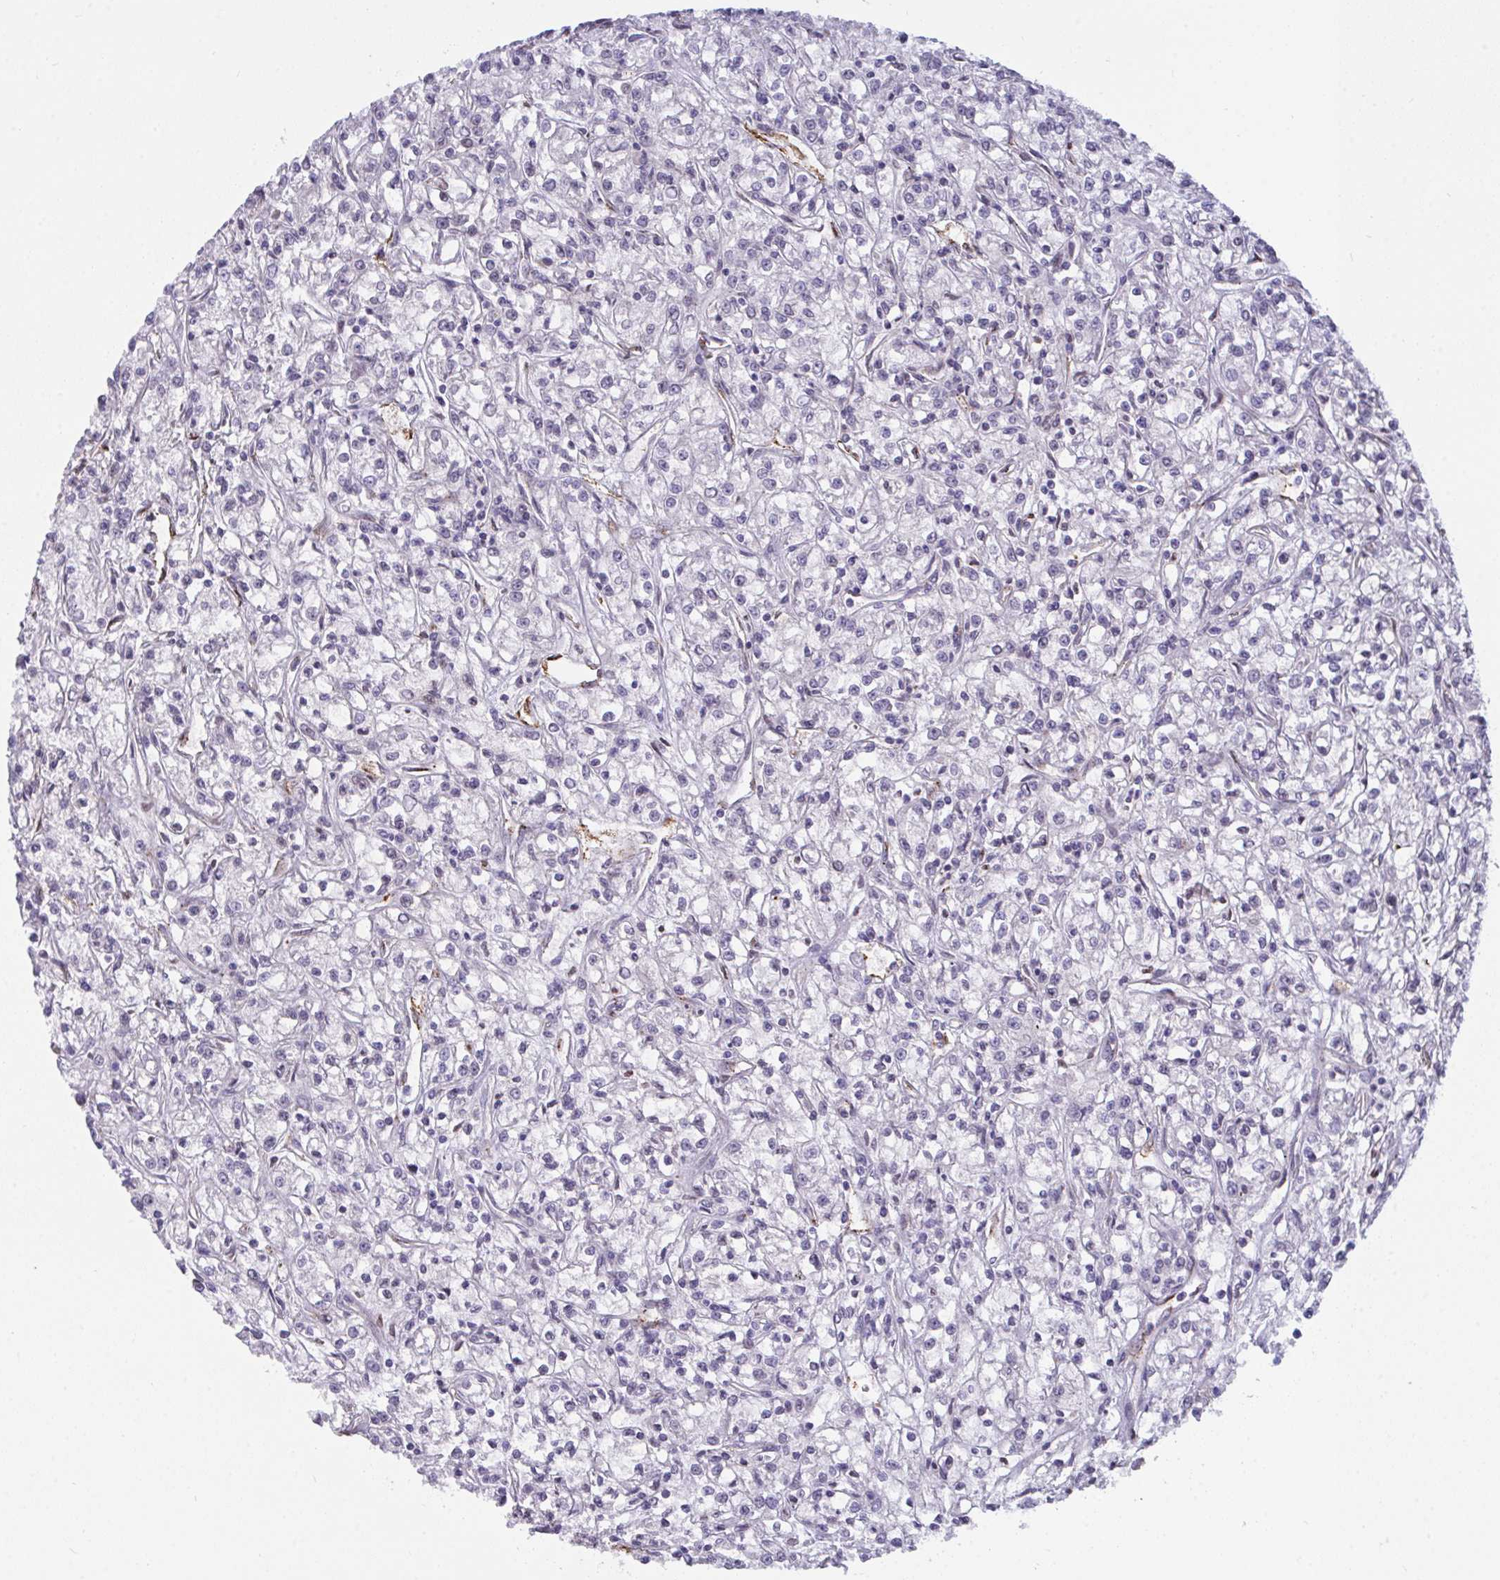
{"staining": {"intensity": "negative", "quantity": "none", "location": "none"}, "tissue": "renal cancer", "cell_type": "Tumor cells", "image_type": "cancer", "snomed": [{"axis": "morphology", "description": "Adenocarcinoma, NOS"}, {"axis": "topography", "description": "Kidney"}], "caption": "This is an immunohistochemistry micrograph of renal adenocarcinoma. There is no positivity in tumor cells.", "gene": "SEMA6B", "patient": {"sex": "female", "age": 59}}